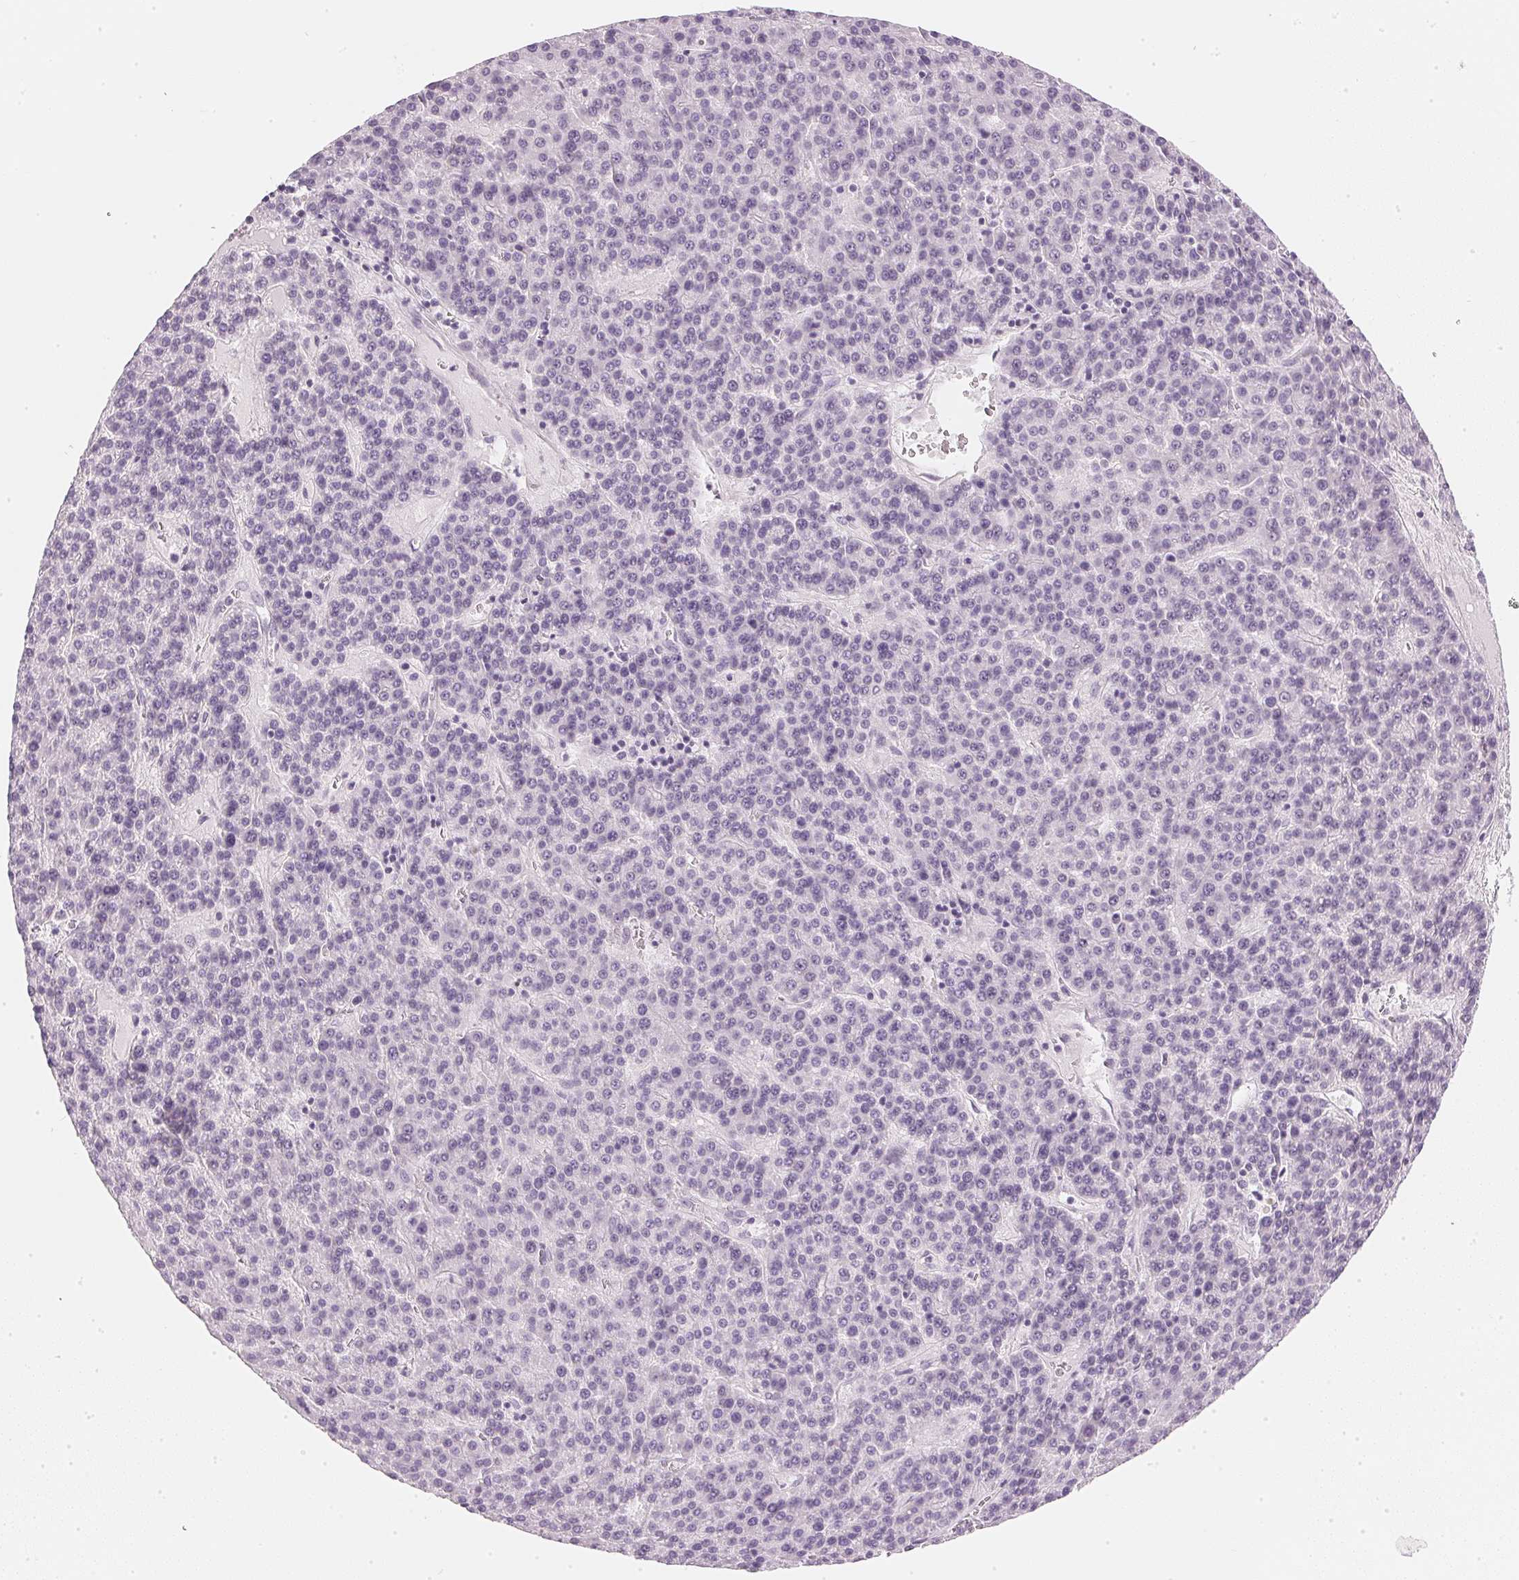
{"staining": {"intensity": "negative", "quantity": "none", "location": "none"}, "tissue": "liver cancer", "cell_type": "Tumor cells", "image_type": "cancer", "snomed": [{"axis": "morphology", "description": "Carcinoma, Hepatocellular, NOS"}, {"axis": "topography", "description": "Liver"}], "caption": "Human liver cancer stained for a protein using immunohistochemistry (IHC) displays no positivity in tumor cells.", "gene": "CHST4", "patient": {"sex": "female", "age": 58}}